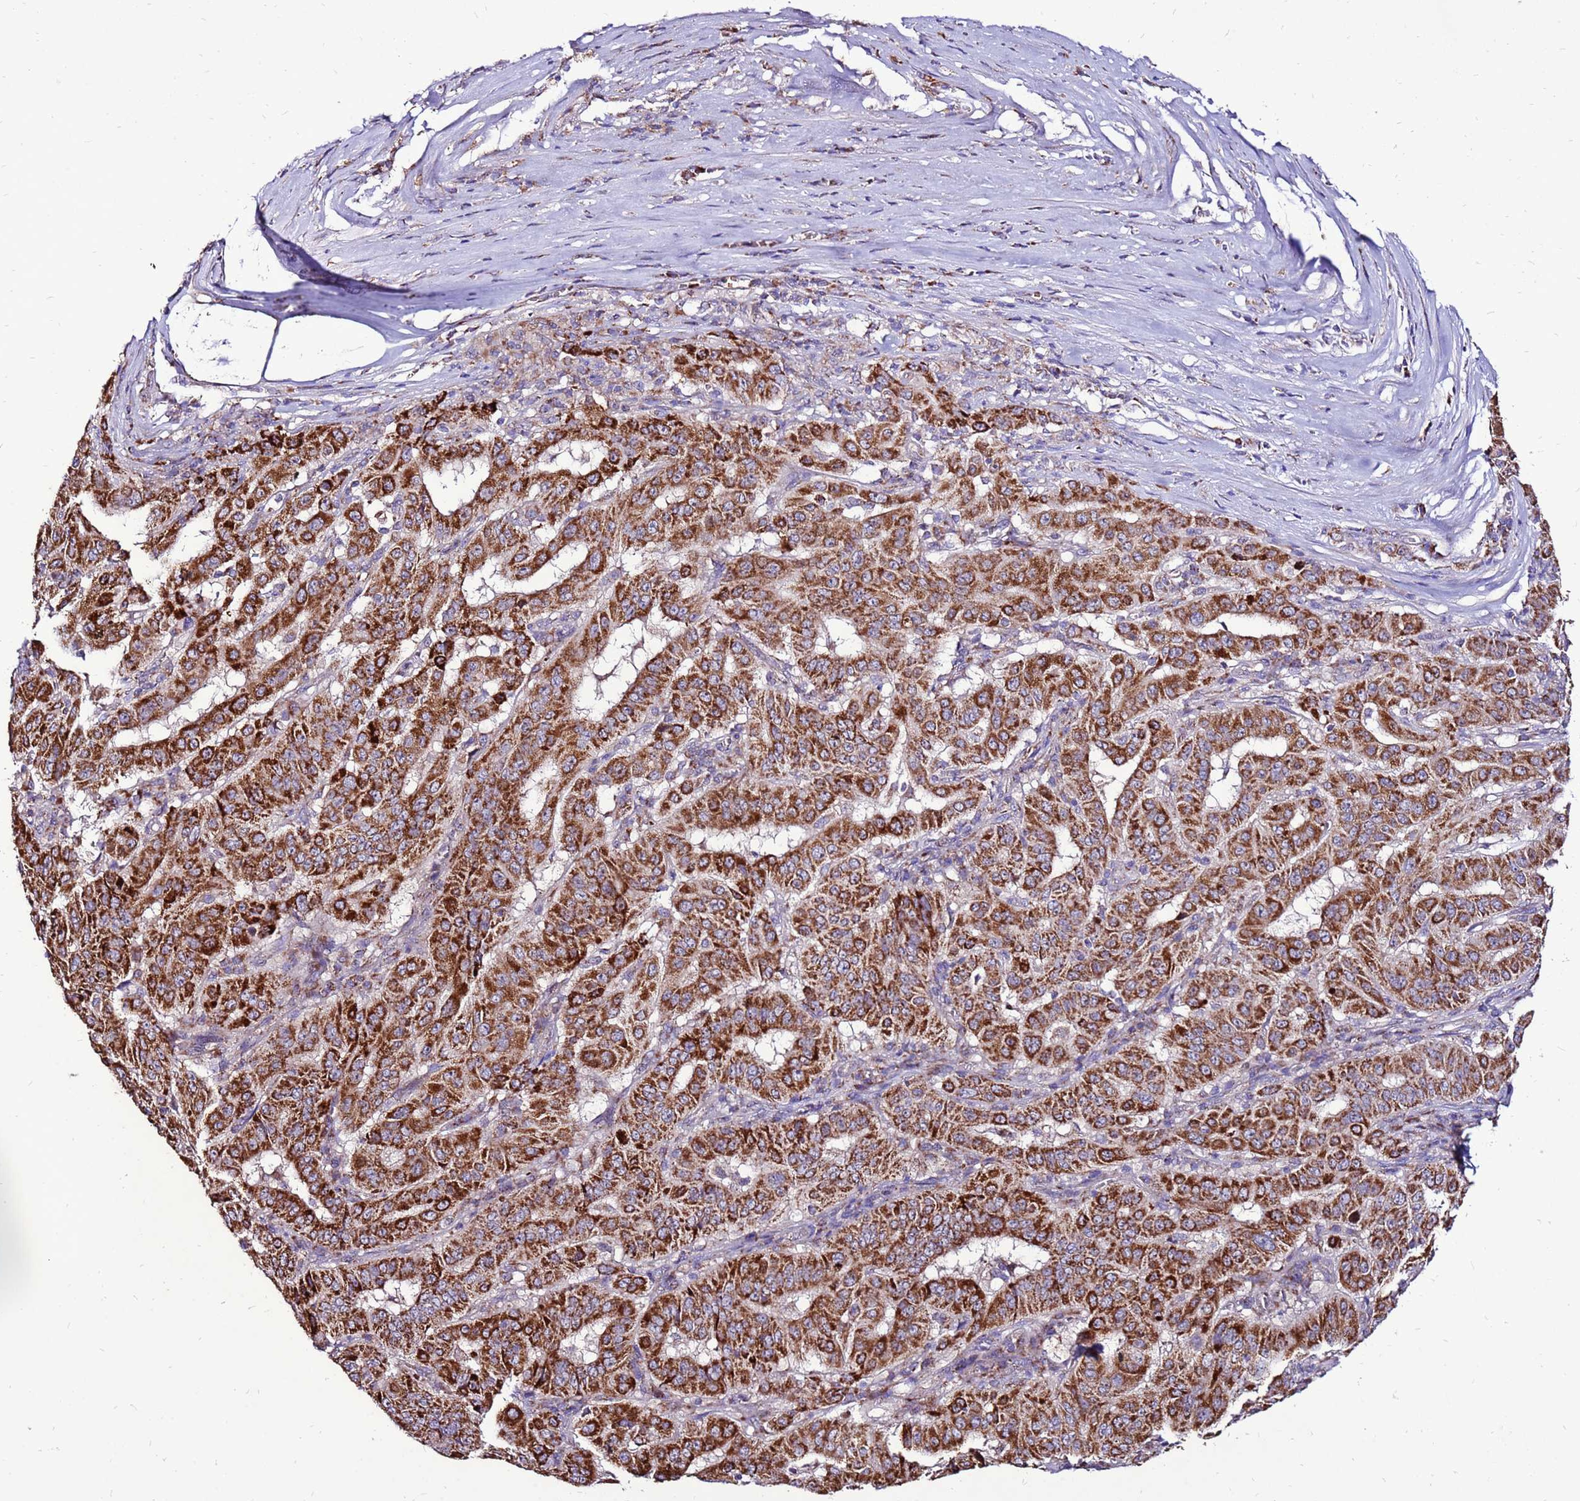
{"staining": {"intensity": "strong", "quantity": ">75%", "location": "cytoplasmic/membranous"}, "tissue": "pancreatic cancer", "cell_type": "Tumor cells", "image_type": "cancer", "snomed": [{"axis": "morphology", "description": "Adenocarcinoma, NOS"}, {"axis": "topography", "description": "Pancreas"}], "caption": "This is an image of IHC staining of pancreatic adenocarcinoma, which shows strong positivity in the cytoplasmic/membranous of tumor cells.", "gene": "SPSB3", "patient": {"sex": "male", "age": 63}}